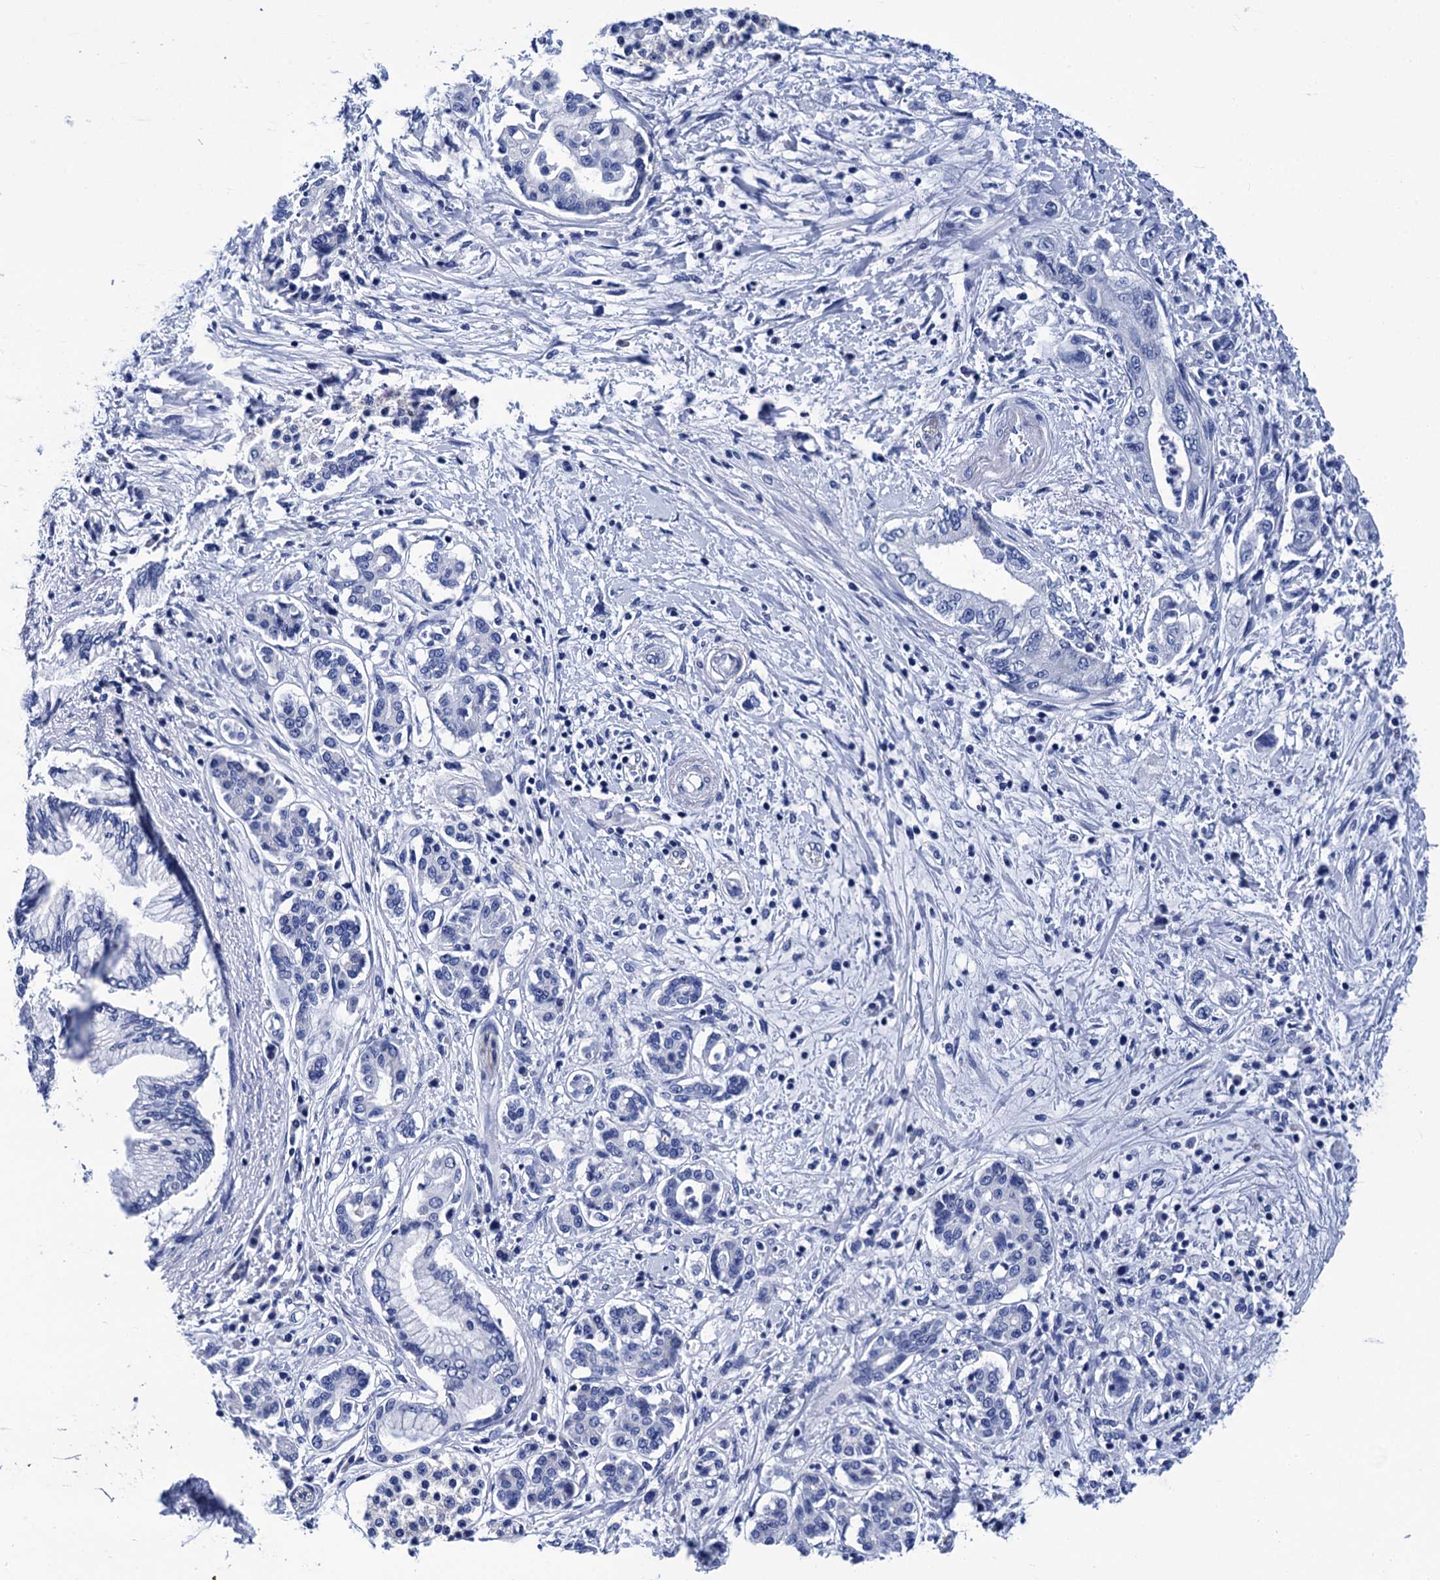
{"staining": {"intensity": "negative", "quantity": "none", "location": "none"}, "tissue": "pancreatic cancer", "cell_type": "Tumor cells", "image_type": "cancer", "snomed": [{"axis": "morphology", "description": "Adenocarcinoma, NOS"}, {"axis": "topography", "description": "Pancreas"}], "caption": "There is no significant positivity in tumor cells of pancreatic adenocarcinoma.", "gene": "MYBPC3", "patient": {"sex": "female", "age": 73}}